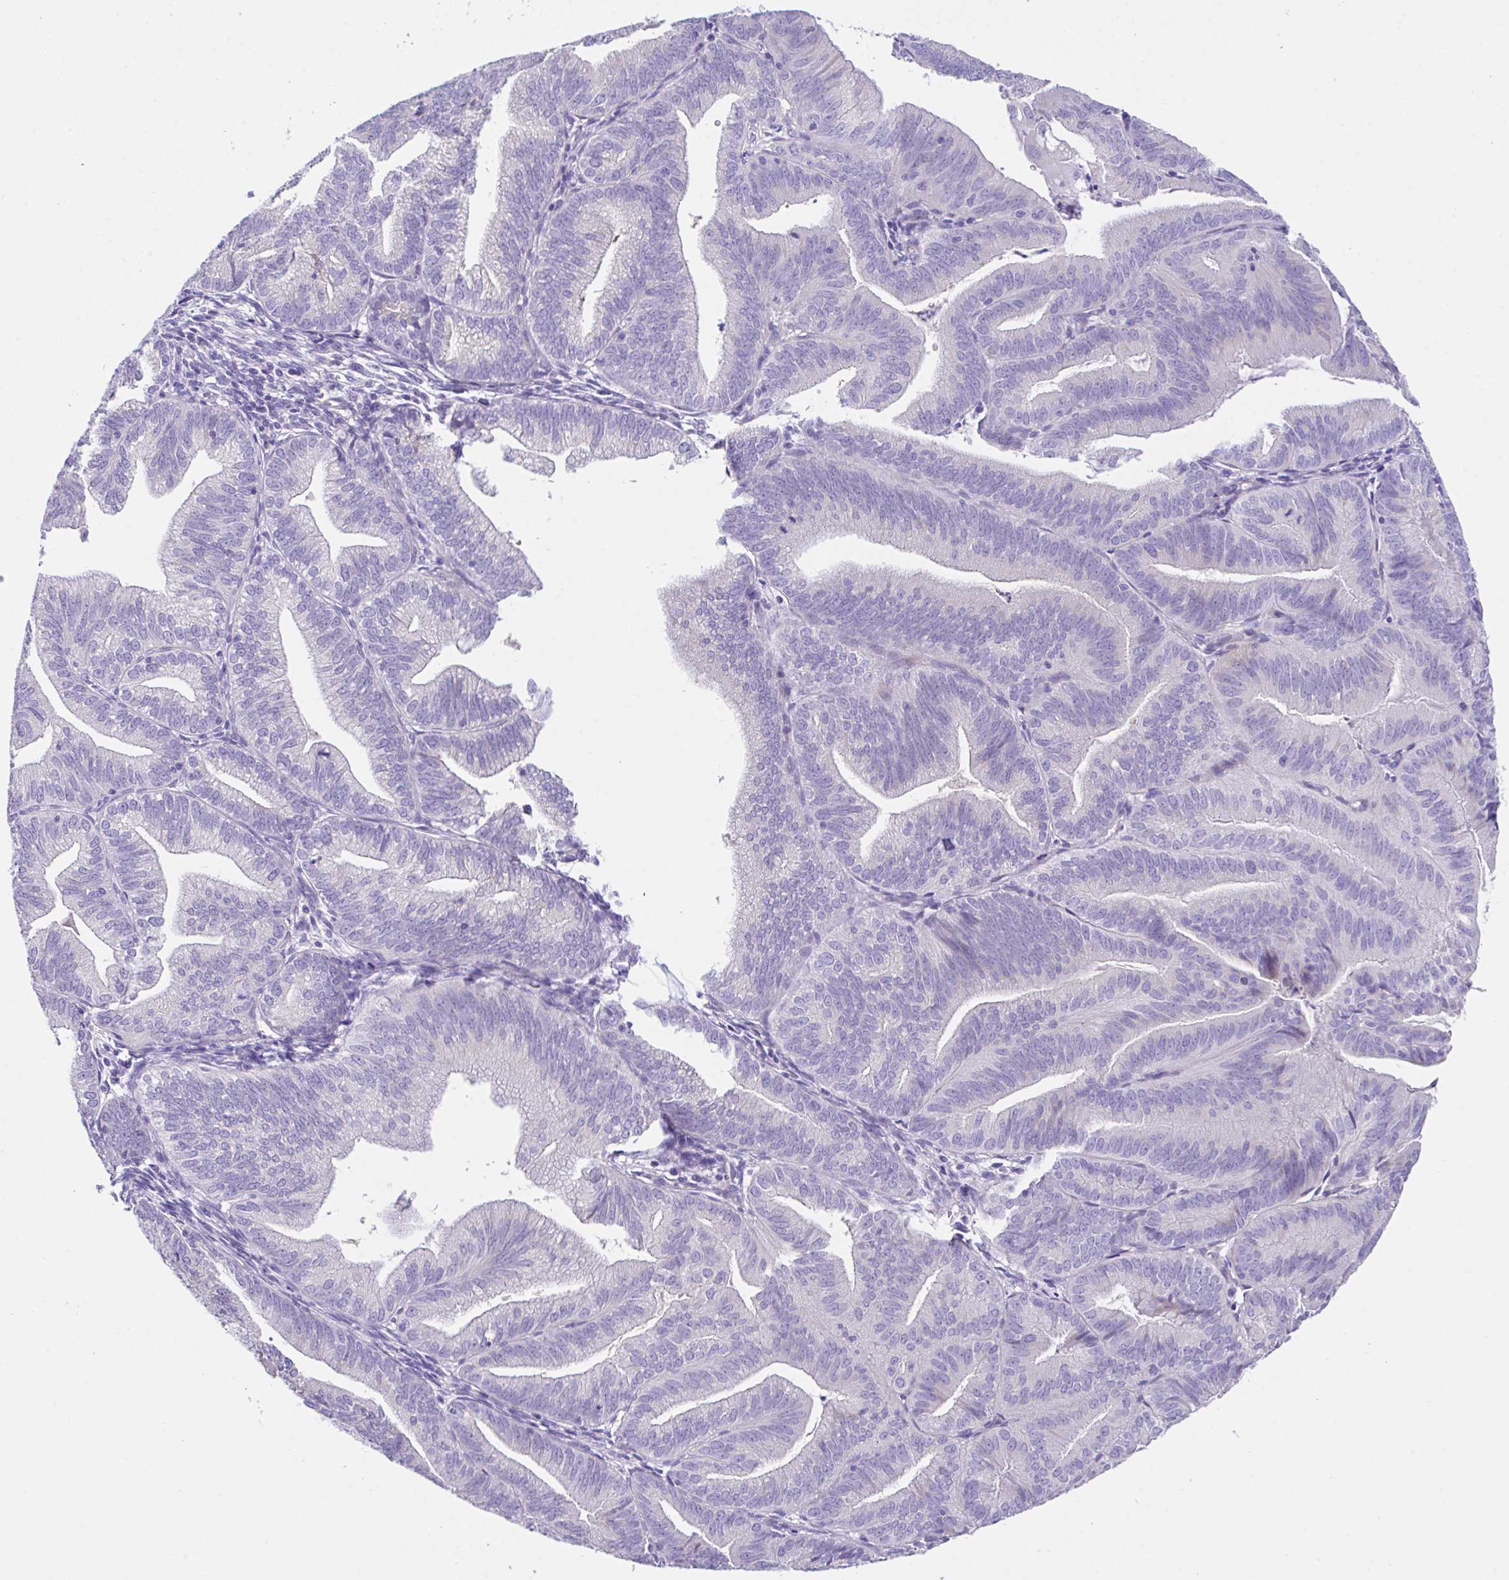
{"staining": {"intensity": "negative", "quantity": "none", "location": "none"}, "tissue": "endometrial cancer", "cell_type": "Tumor cells", "image_type": "cancer", "snomed": [{"axis": "morphology", "description": "Adenocarcinoma, NOS"}, {"axis": "topography", "description": "Endometrium"}], "caption": "Immunohistochemistry (IHC) image of neoplastic tissue: adenocarcinoma (endometrial) stained with DAB (3,3'-diaminobenzidine) demonstrates no significant protein positivity in tumor cells. Nuclei are stained in blue.", "gene": "SLC16A6", "patient": {"sex": "female", "age": 70}}